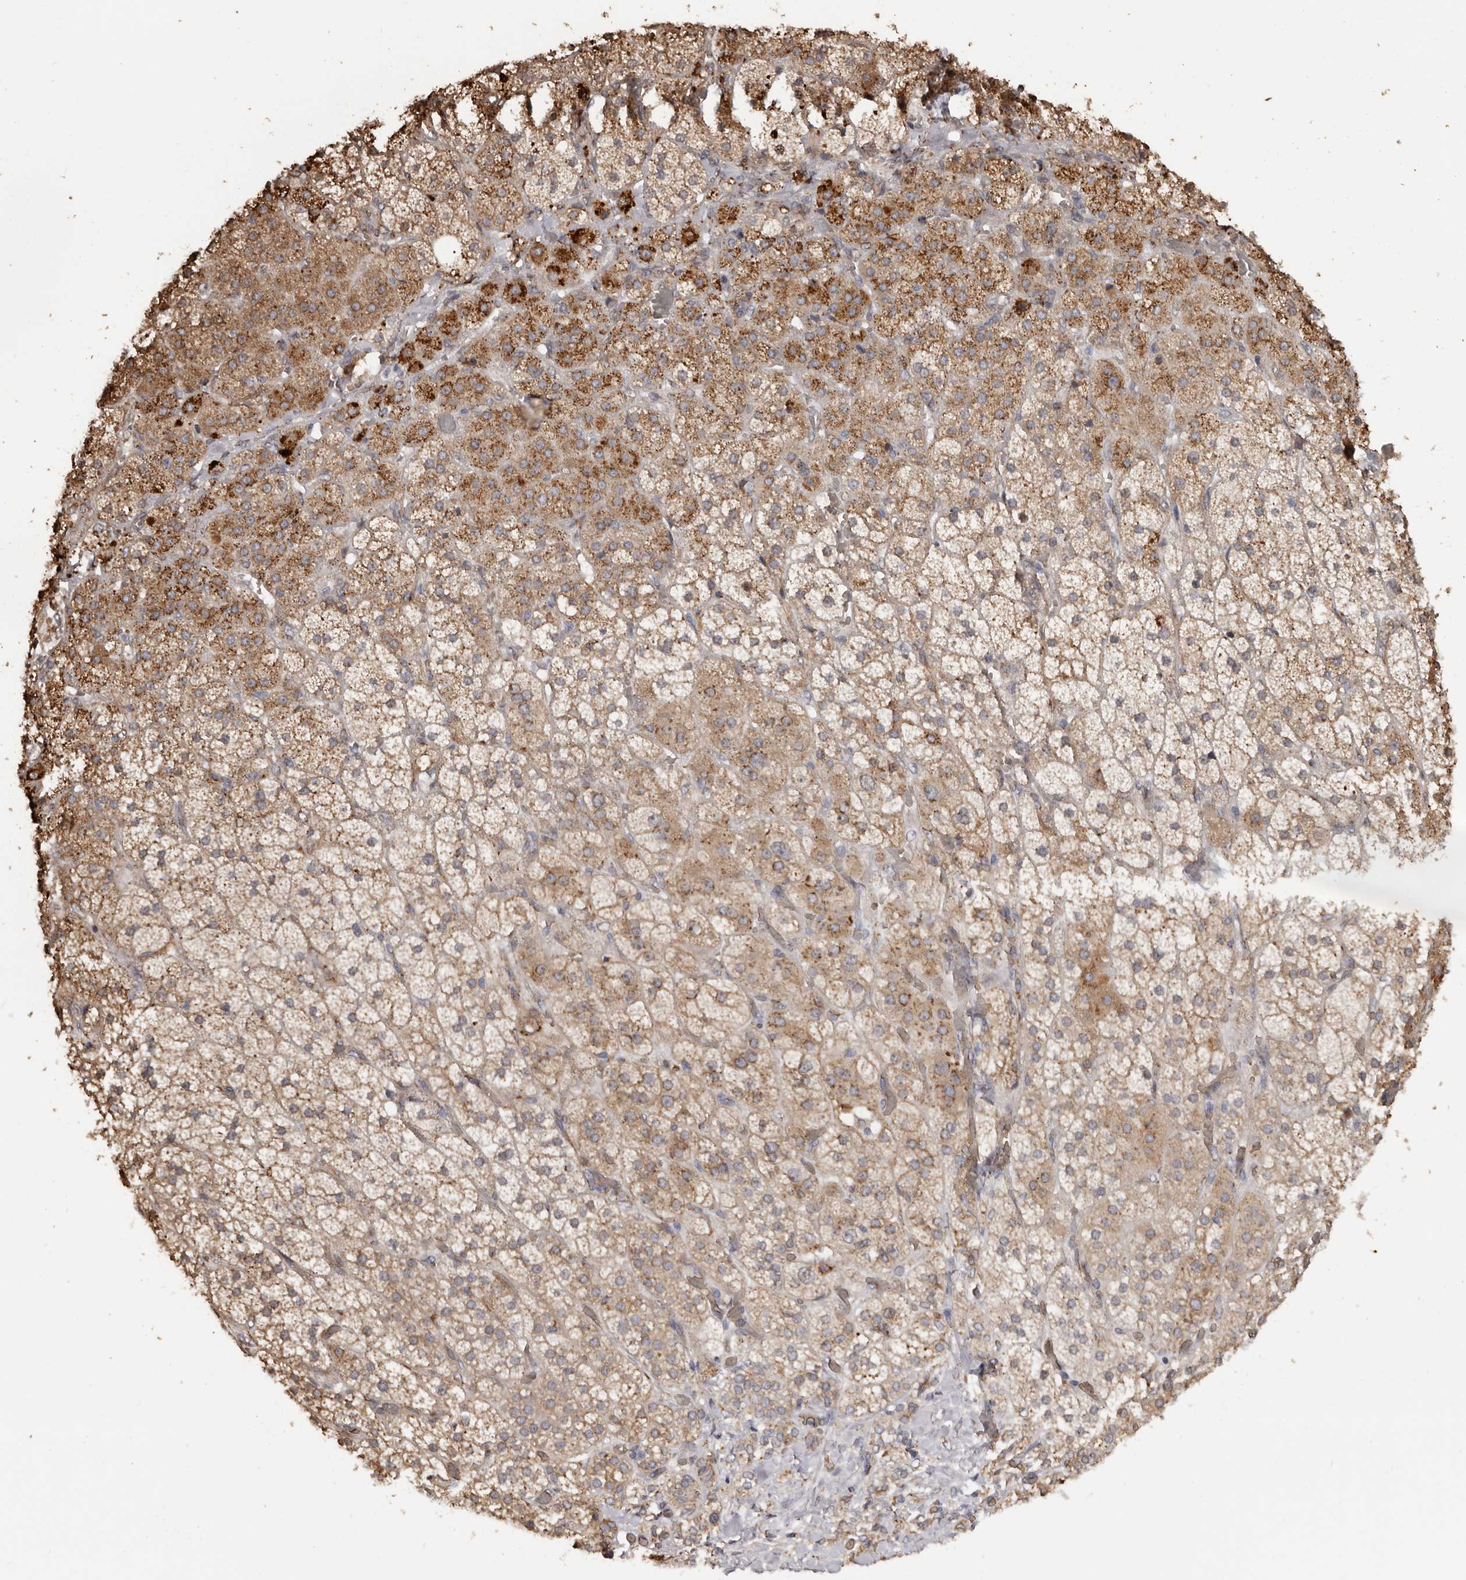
{"staining": {"intensity": "moderate", "quantity": ">75%", "location": "cytoplasmic/membranous"}, "tissue": "adrenal gland", "cell_type": "Glandular cells", "image_type": "normal", "snomed": [{"axis": "morphology", "description": "Normal tissue, NOS"}, {"axis": "topography", "description": "Adrenal gland"}], "caption": "Adrenal gland stained with DAB immunohistochemistry (IHC) shows medium levels of moderate cytoplasmic/membranous staining in approximately >75% of glandular cells. (brown staining indicates protein expression, while blue staining denotes nuclei).", "gene": "ENTREP1", "patient": {"sex": "male", "age": 57}}